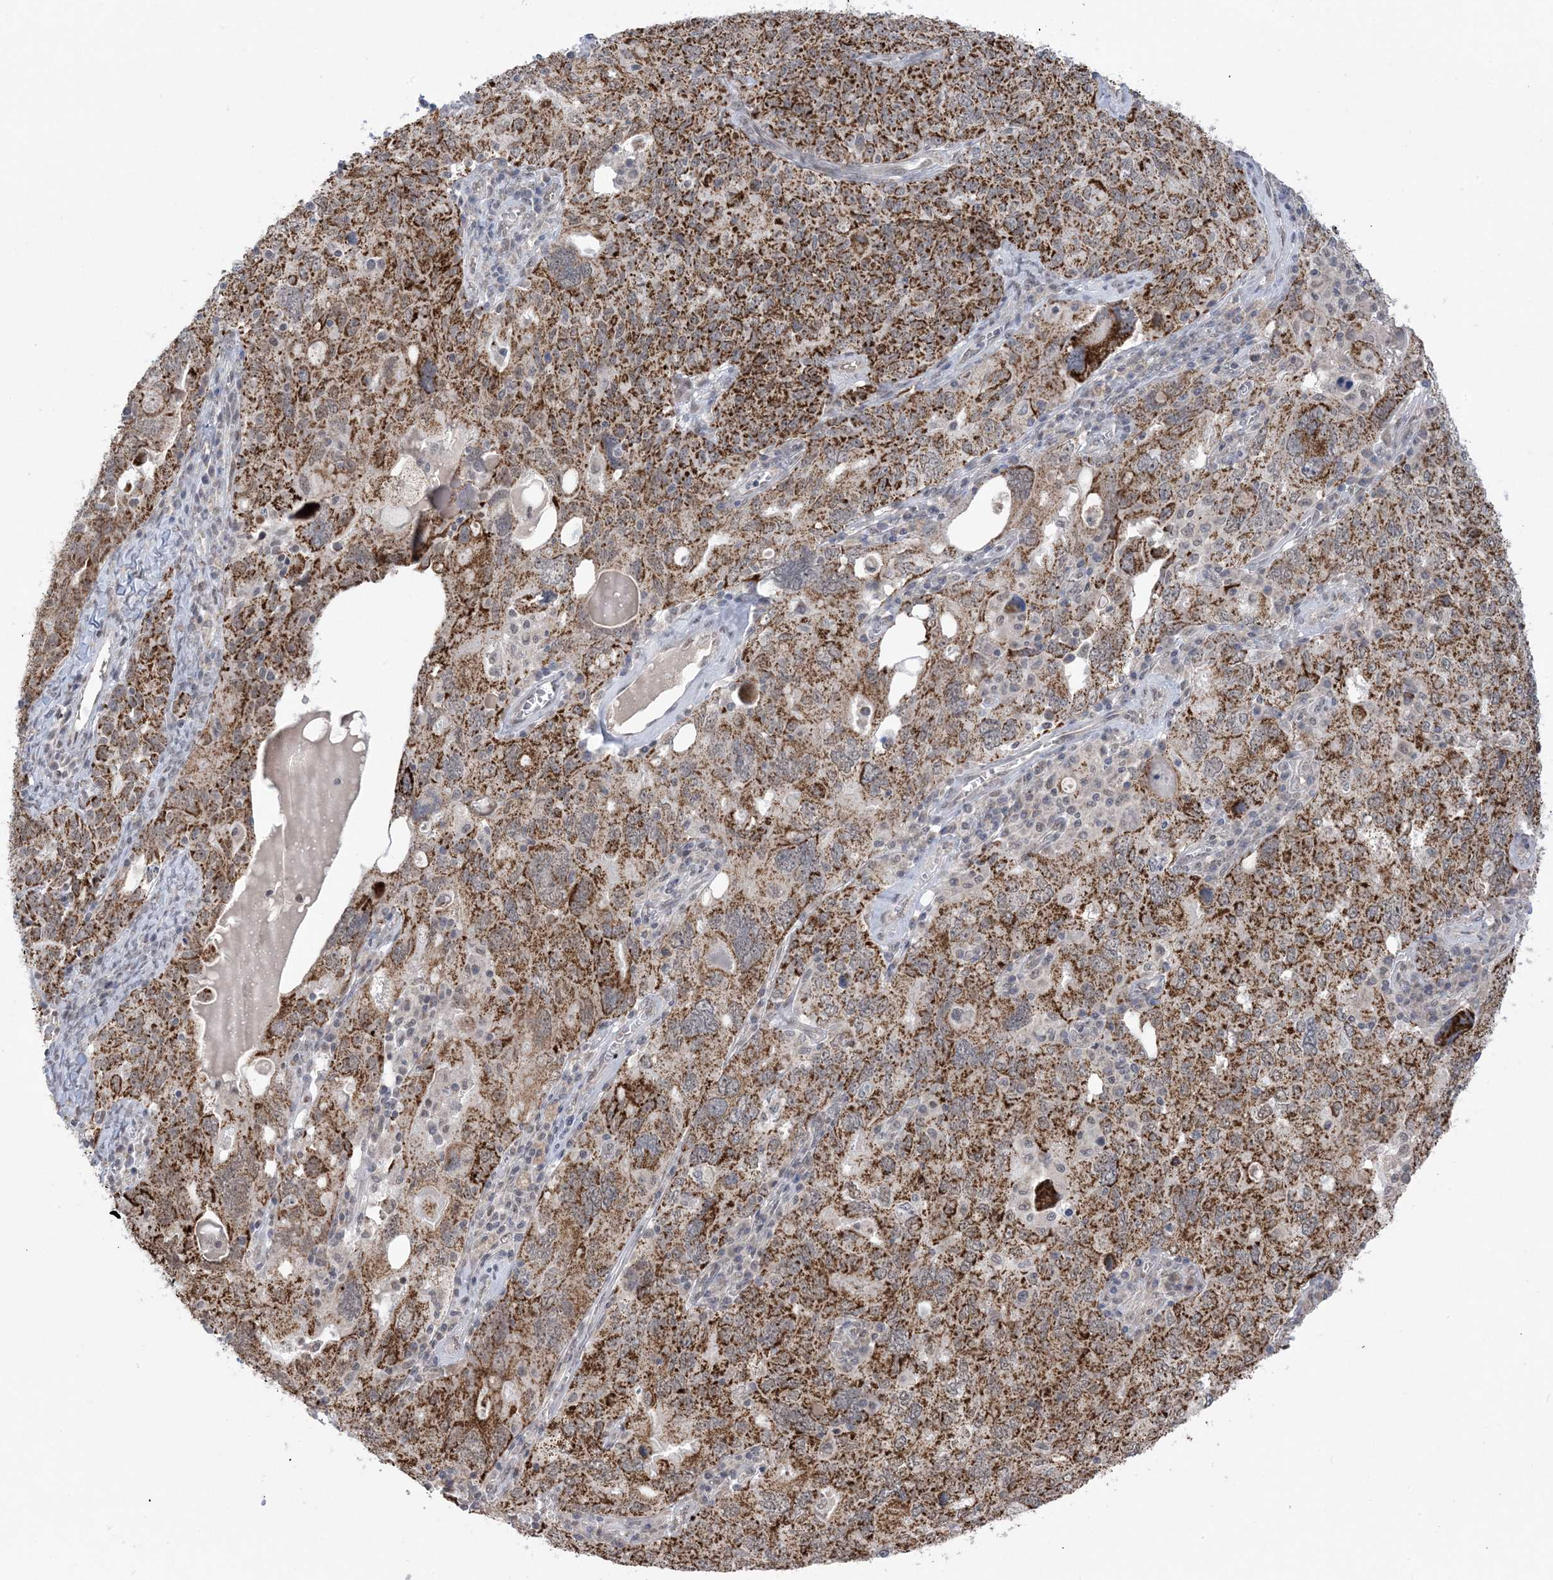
{"staining": {"intensity": "strong", "quantity": ">75%", "location": "cytoplasmic/membranous"}, "tissue": "ovarian cancer", "cell_type": "Tumor cells", "image_type": "cancer", "snomed": [{"axis": "morphology", "description": "Carcinoma, endometroid"}, {"axis": "topography", "description": "Ovary"}], "caption": "The photomicrograph demonstrates a brown stain indicating the presence of a protein in the cytoplasmic/membranous of tumor cells in endometroid carcinoma (ovarian).", "gene": "TRMT10C", "patient": {"sex": "female", "age": 62}}